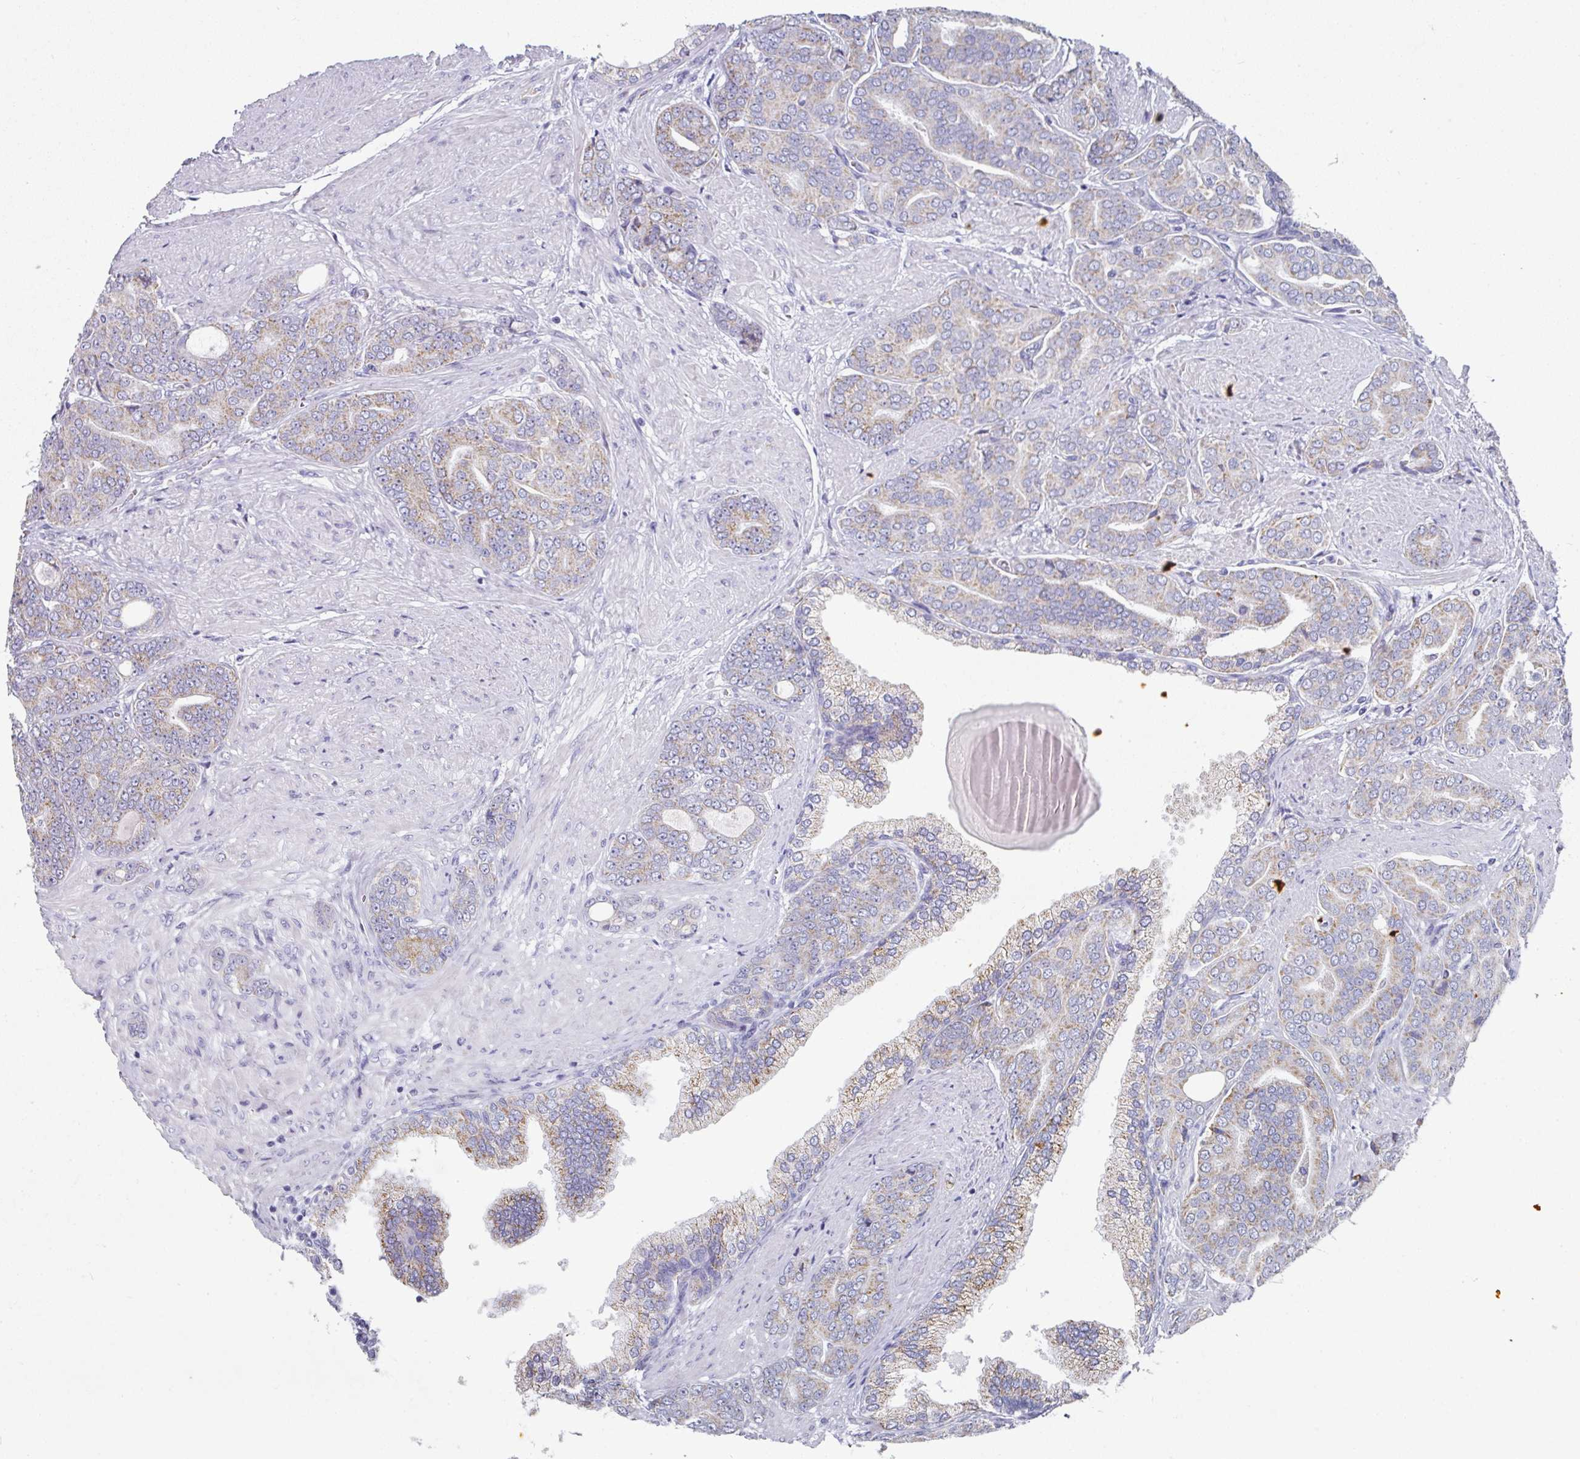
{"staining": {"intensity": "moderate", "quantity": "25%-75%", "location": "cytoplasmic/membranous"}, "tissue": "prostate cancer", "cell_type": "Tumor cells", "image_type": "cancer", "snomed": [{"axis": "morphology", "description": "Adenocarcinoma, High grade"}, {"axis": "topography", "description": "Prostate"}], "caption": "Human prostate cancer (high-grade adenocarcinoma) stained for a protein (brown) reveals moderate cytoplasmic/membranous positive positivity in about 25%-75% of tumor cells.", "gene": "SETBP1", "patient": {"sex": "male", "age": 67}}